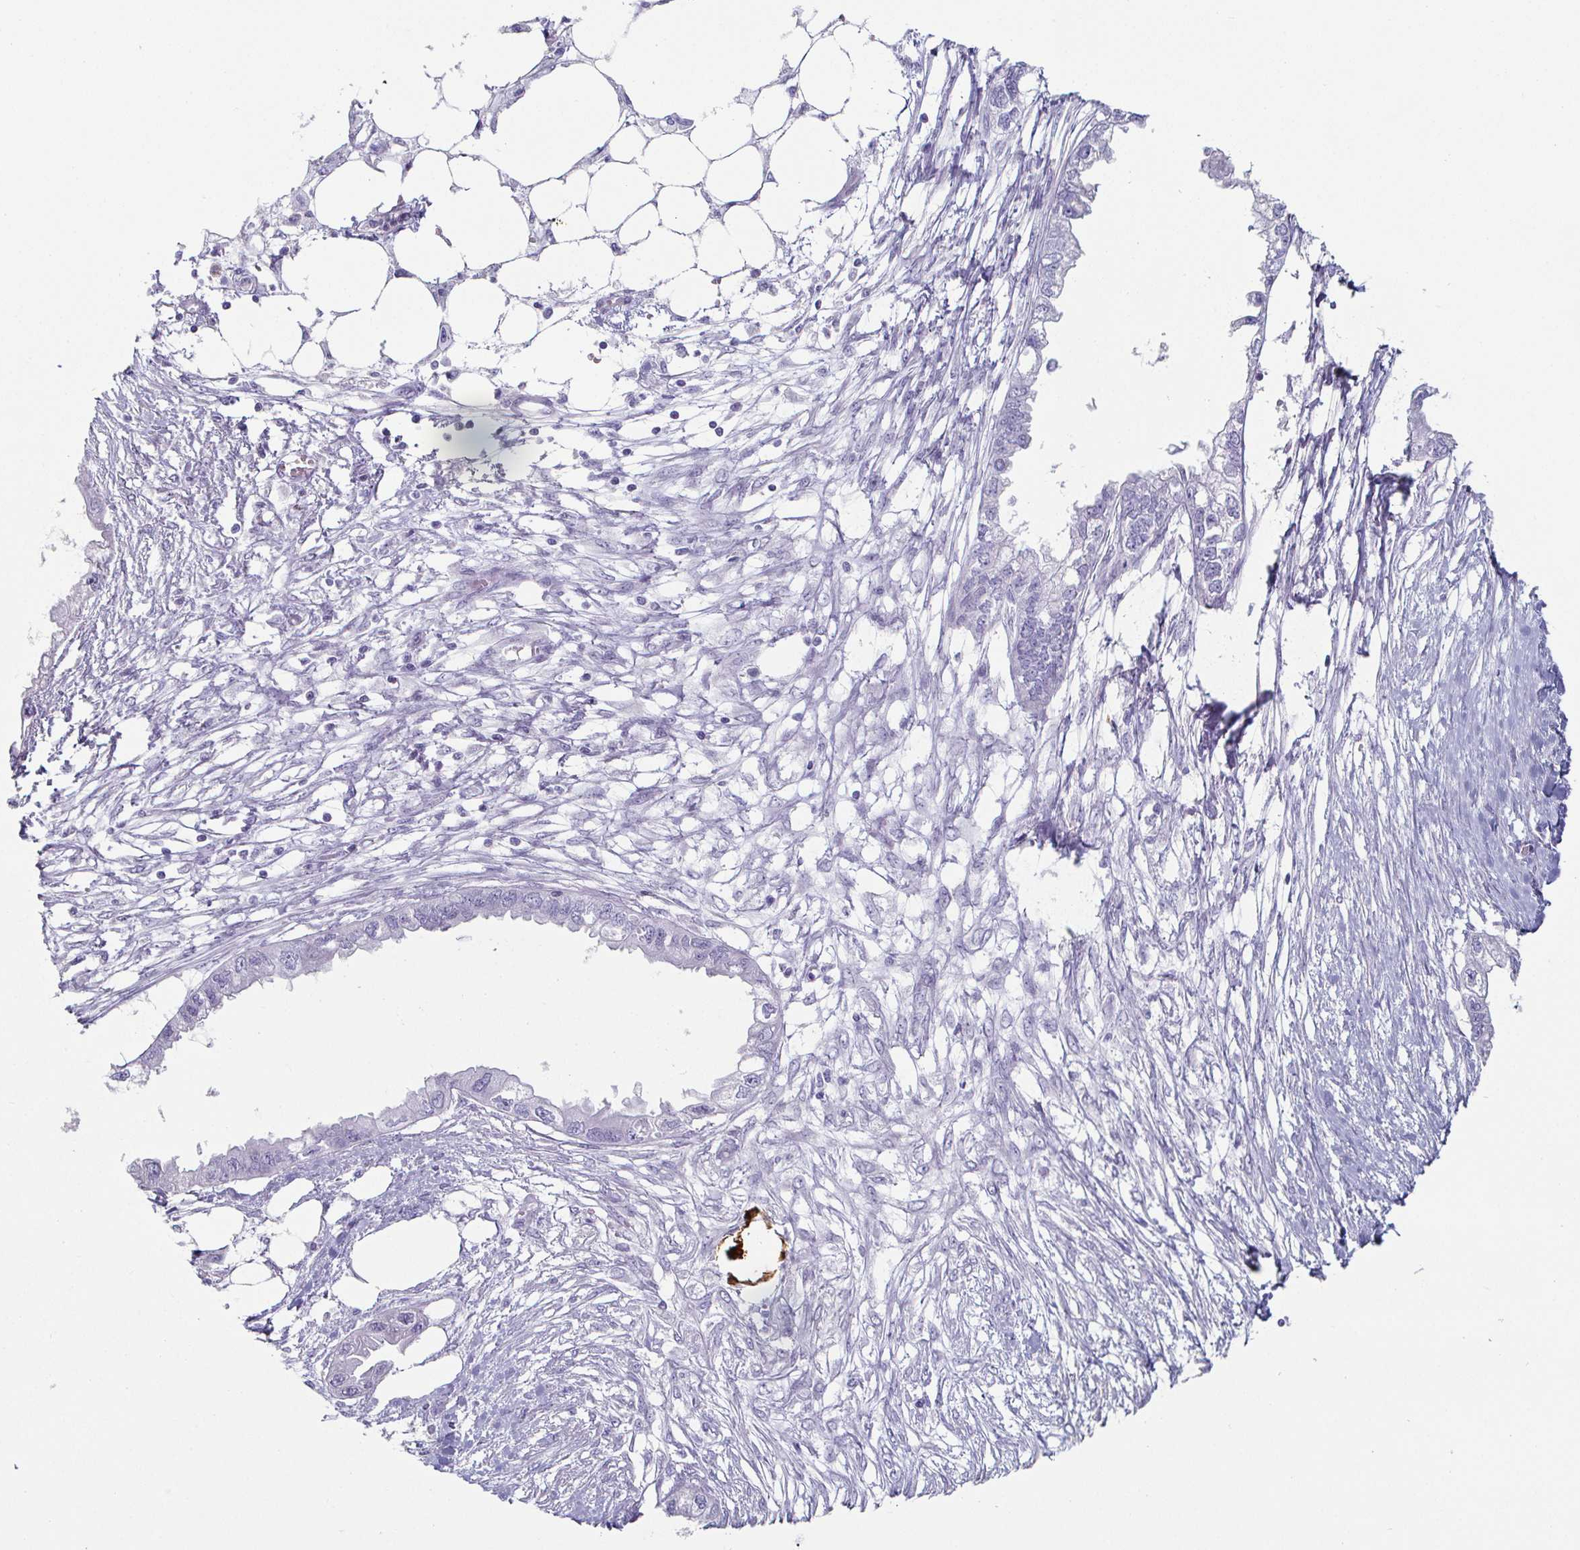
{"staining": {"intensity": "negative", "quantity": "none", "location": "none"}, "tissue": "endometrial cancer", "cell_type": "Tumor cells", "image_type": "cancer", "snomed": [{"axis": "morphology", "description": "Adenocarcinoma, NOS"}, {"axis": "morphology", "description": "Adenocarcinoma, metastatic, NOS"}, {"axis": "topography", "description": "Adipose tissue"}, {"axis": "topography", "description": "Endometrium"}], "caption": "A histopathology image of endometrial cancer stained for a protein displays no brown staining in tumor cells.", "gene": "CREG2", "patient": {"sex": "female", "age": 67}}